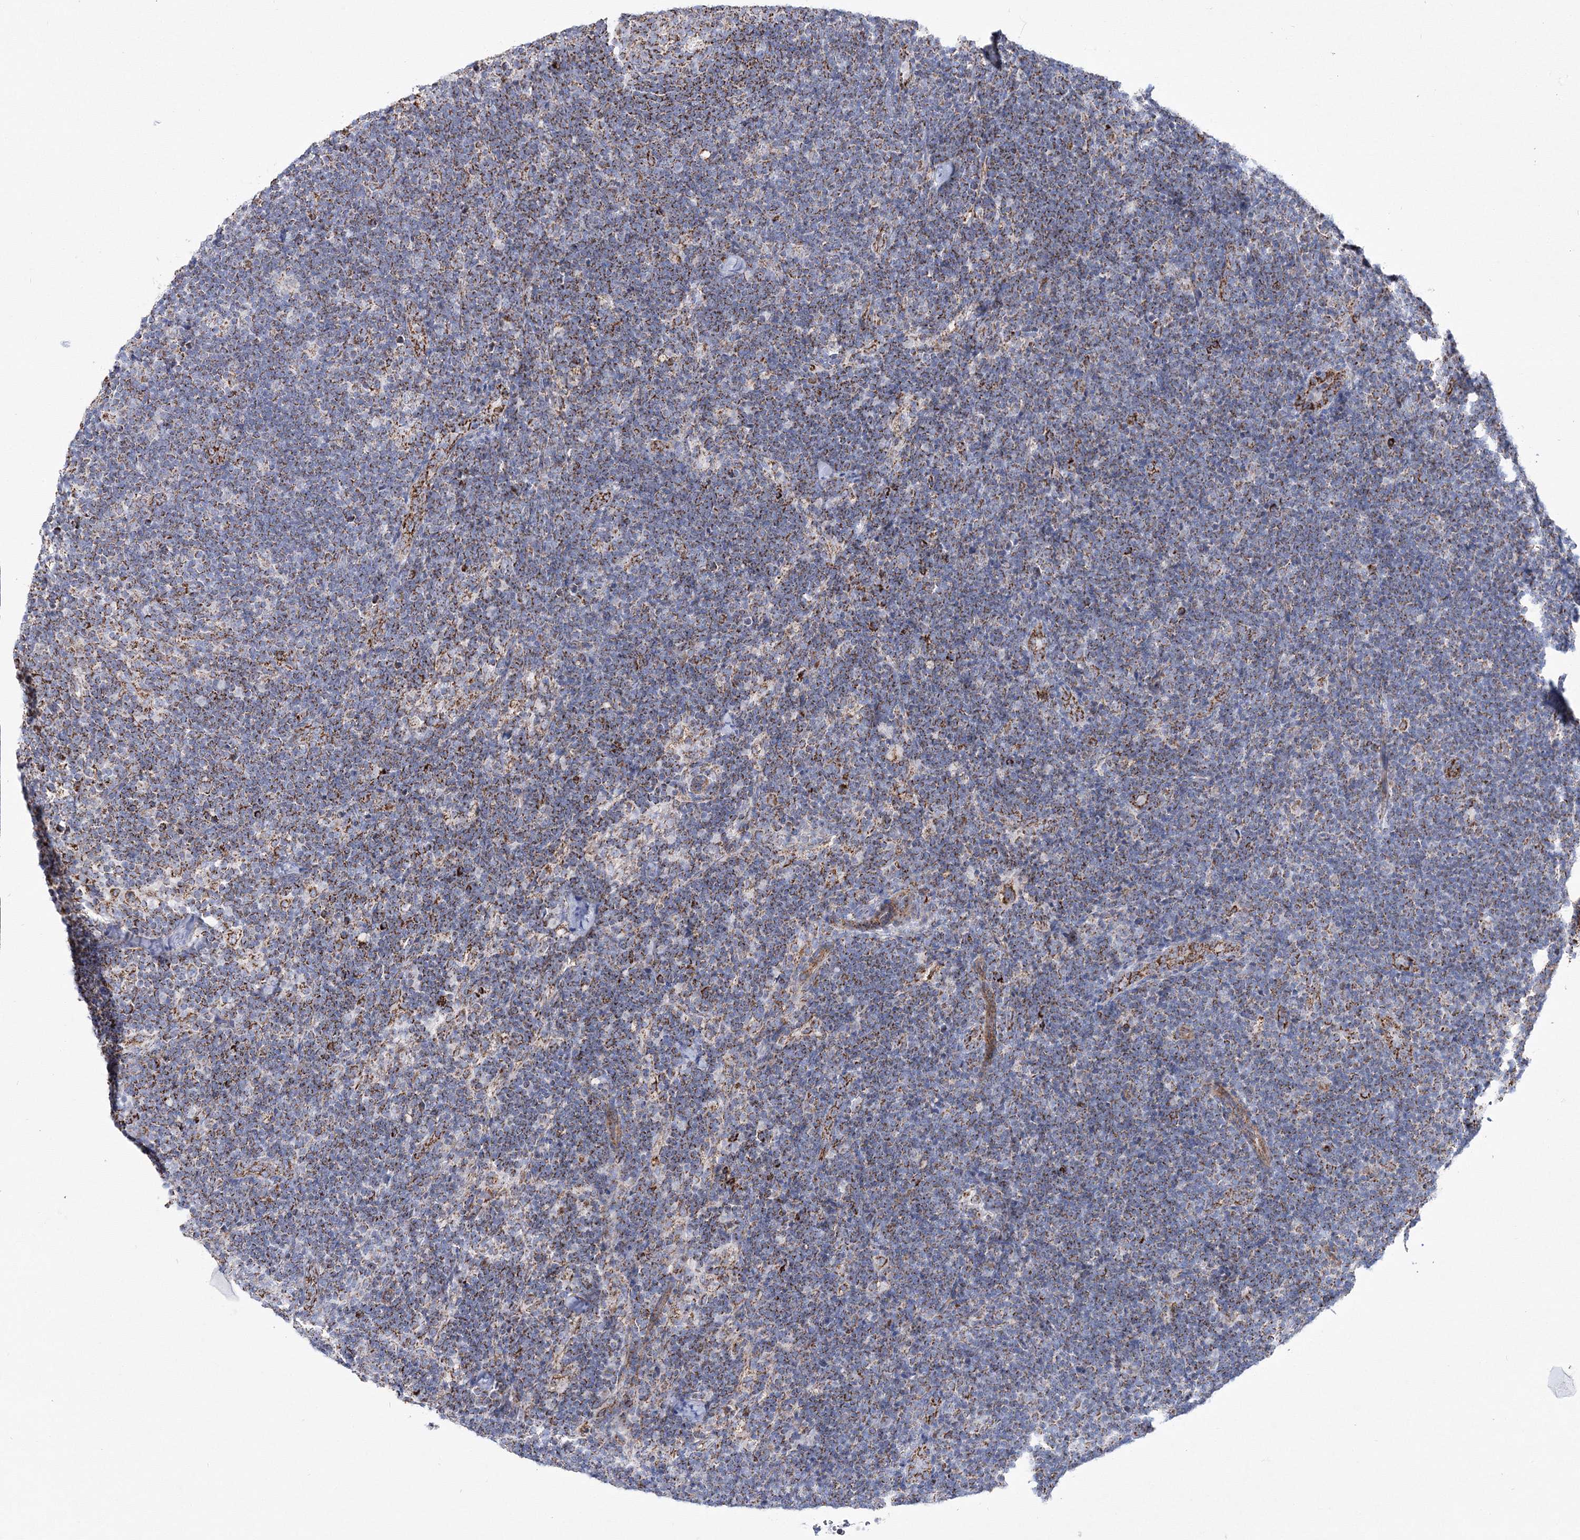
{"staining": {"intensity": "strong", "quantity": "25%-75%", "location": "cytoplasmic/membranous"}, "tissue": "lymph node", "cell_type": "Germinal center cells", "image_type": "normal", "snomed": [{"axis": "morphology", "description": "Normal tissue, NOS"}, {"axis": "topography", "description": "Lymph node"}], "caption": "The histopathology image displays staining of unremarkable lymph node, revealing strong cytoplasmic/membranous protein positivity (brown color) within germinal center cells. The protein of interest is shown in brown color, while the nuclei are stained blue.", "gene": "HIBCH", "patient": {"sex": "female", "age": 22}}